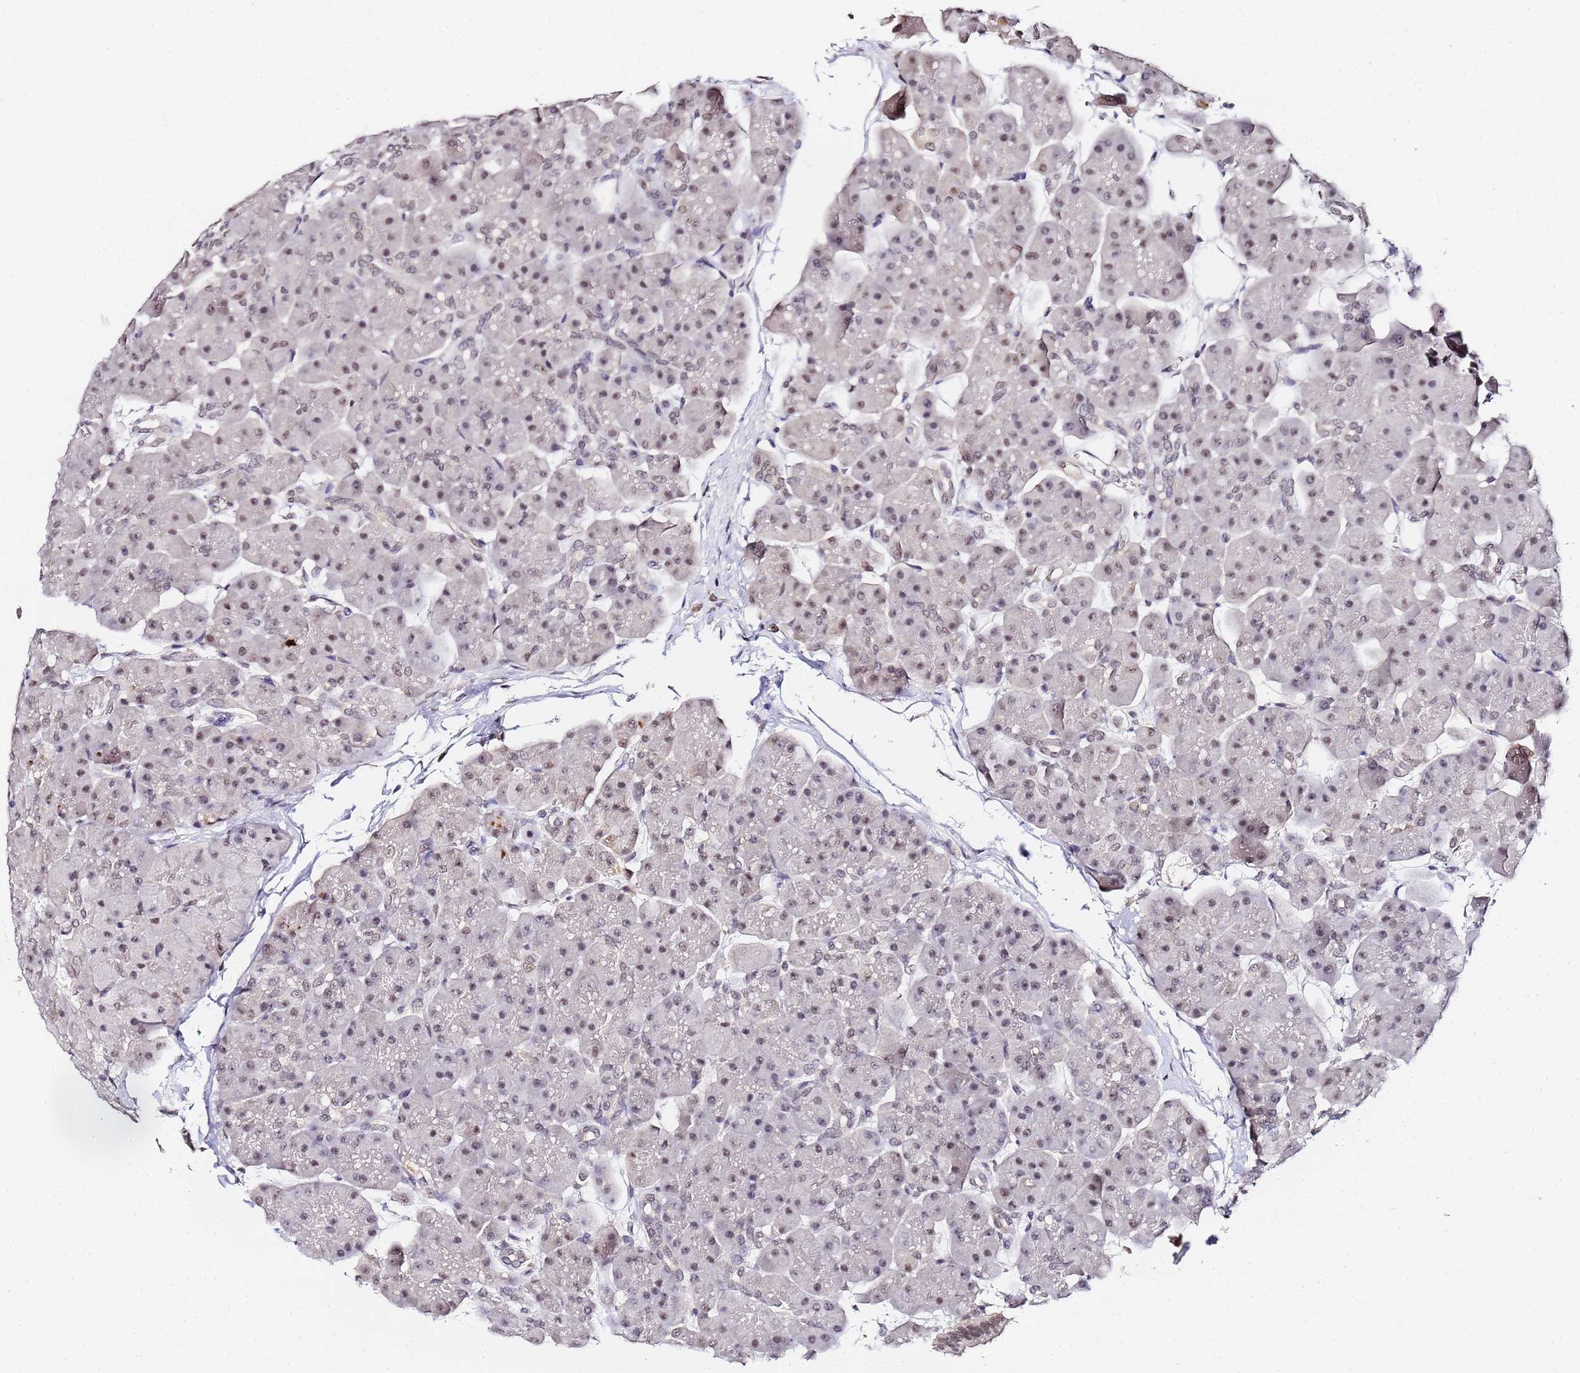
{"staining": {"intensity": "weak", "quantity": "25%-75%", "location": "nuclear"}, "tissue": "pancreas", "cell_type": "Exocrine glandular cells", "image_type": "normal", "snomed": [{"axis": "morphology", "description": "Normal tissue, NOS"}, {"axis": "topography", "description": "Pancreas"}], "caption": "This histopathology image displays benign pancreas stained with immunohistochemistry (IHC) to label a protein in brown. The nuclear of exocrine glandular cells show weak positivity for the protein. Nuclei are counter-stained blue.", "gene": "LSM3", "patient": {"sex": "male", "age": 66}}